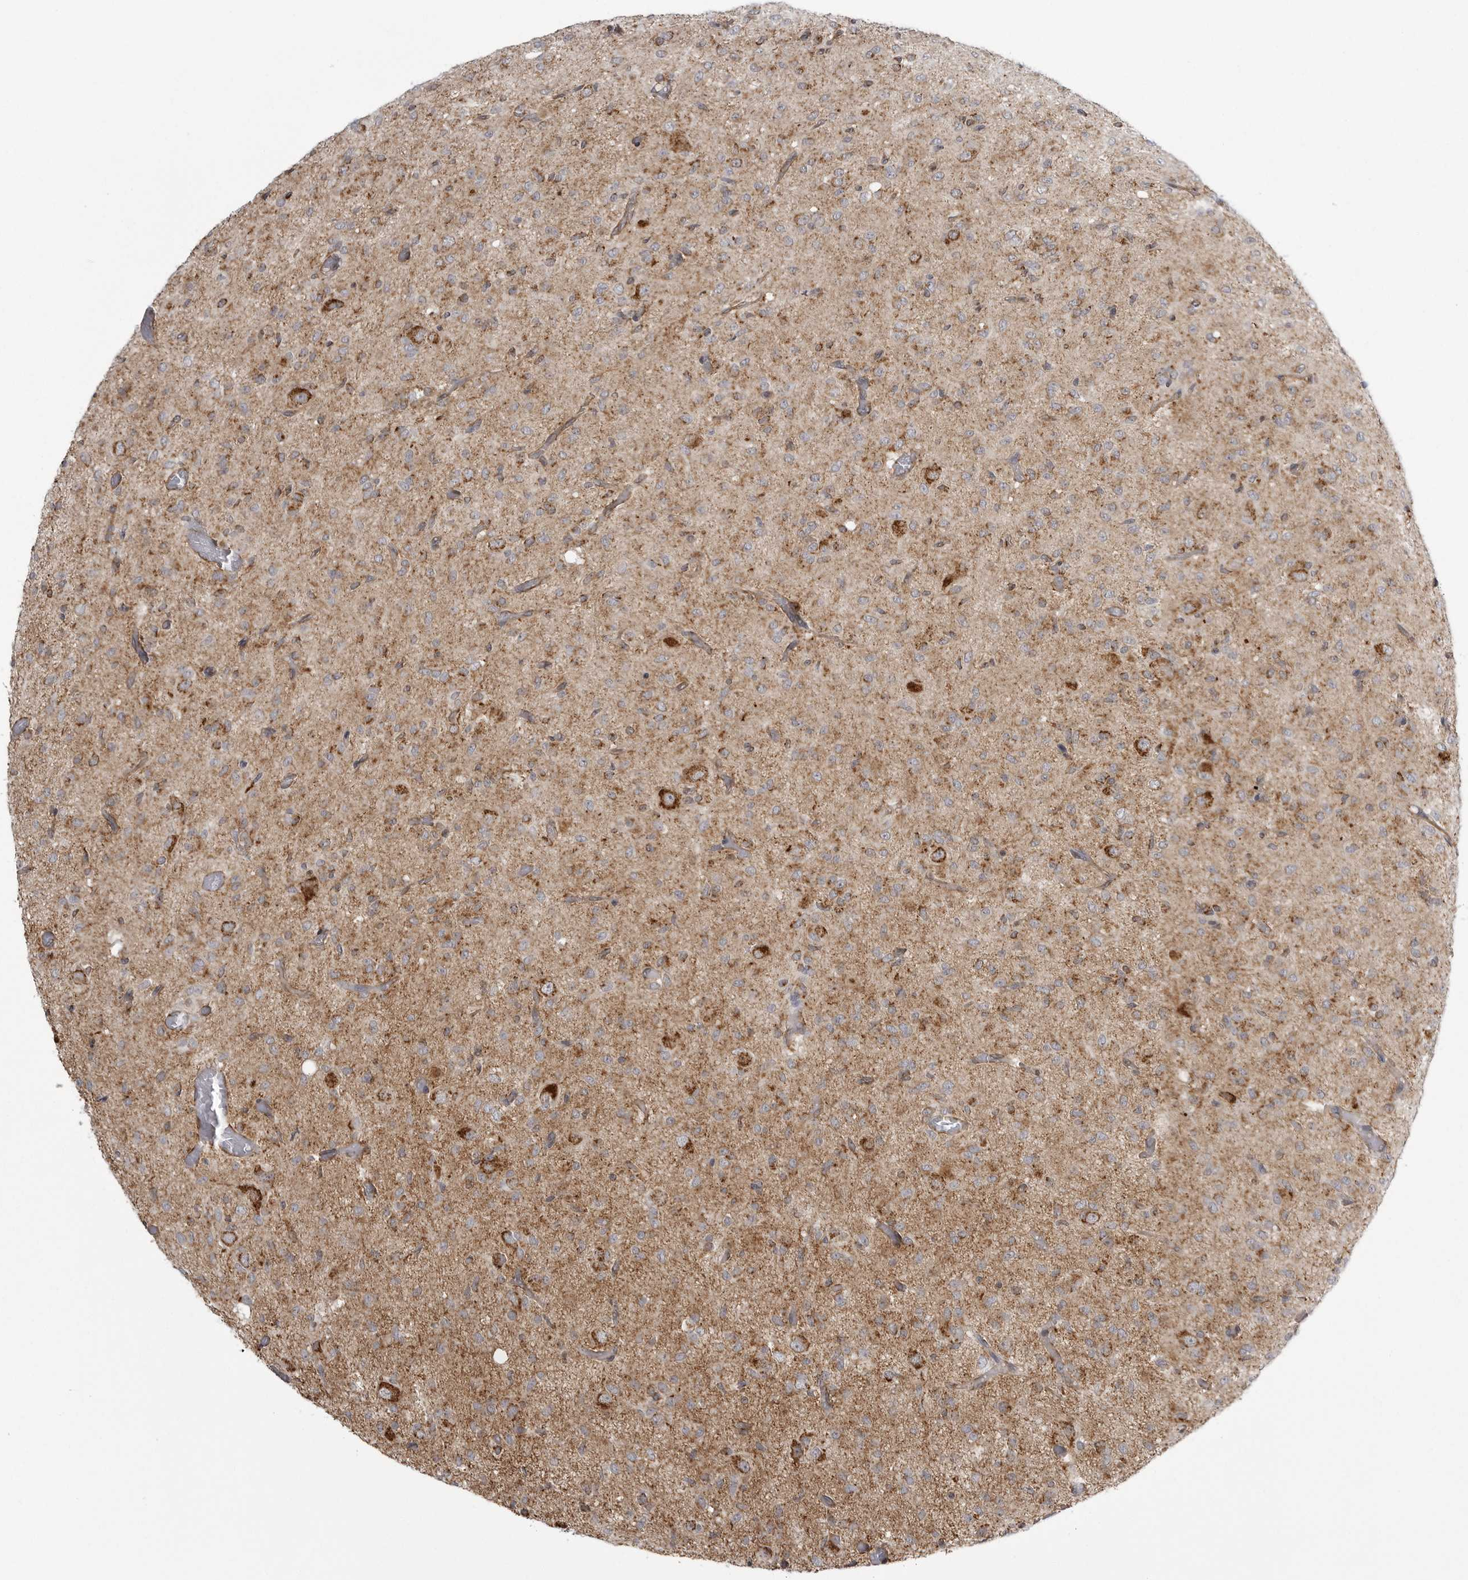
{"staining": {"intensity": "moderate", "quantity": "25%-75%", "location": "cytoplasmic/membranous"}, "tissue": "glioma", "cell_type": "Tumor cells", "image_type": "cancer", "snomed": [{"axis": "morphology", "description": "Glioma, malignant, High grade"}, {"axis": "topography", "description": "Brain"}], "caption": "A brown stain shows moderate cytoplasmic/membranous expression of a protein in human glioma tumor cells. Using DAB (3,3'-diaminobenzidine) (brown) and hematoxylin (blue) stains, captured at high magnification using brightfield microscopy.", "gene": "FH", "patient": {"sex": "female", "age": 59}}